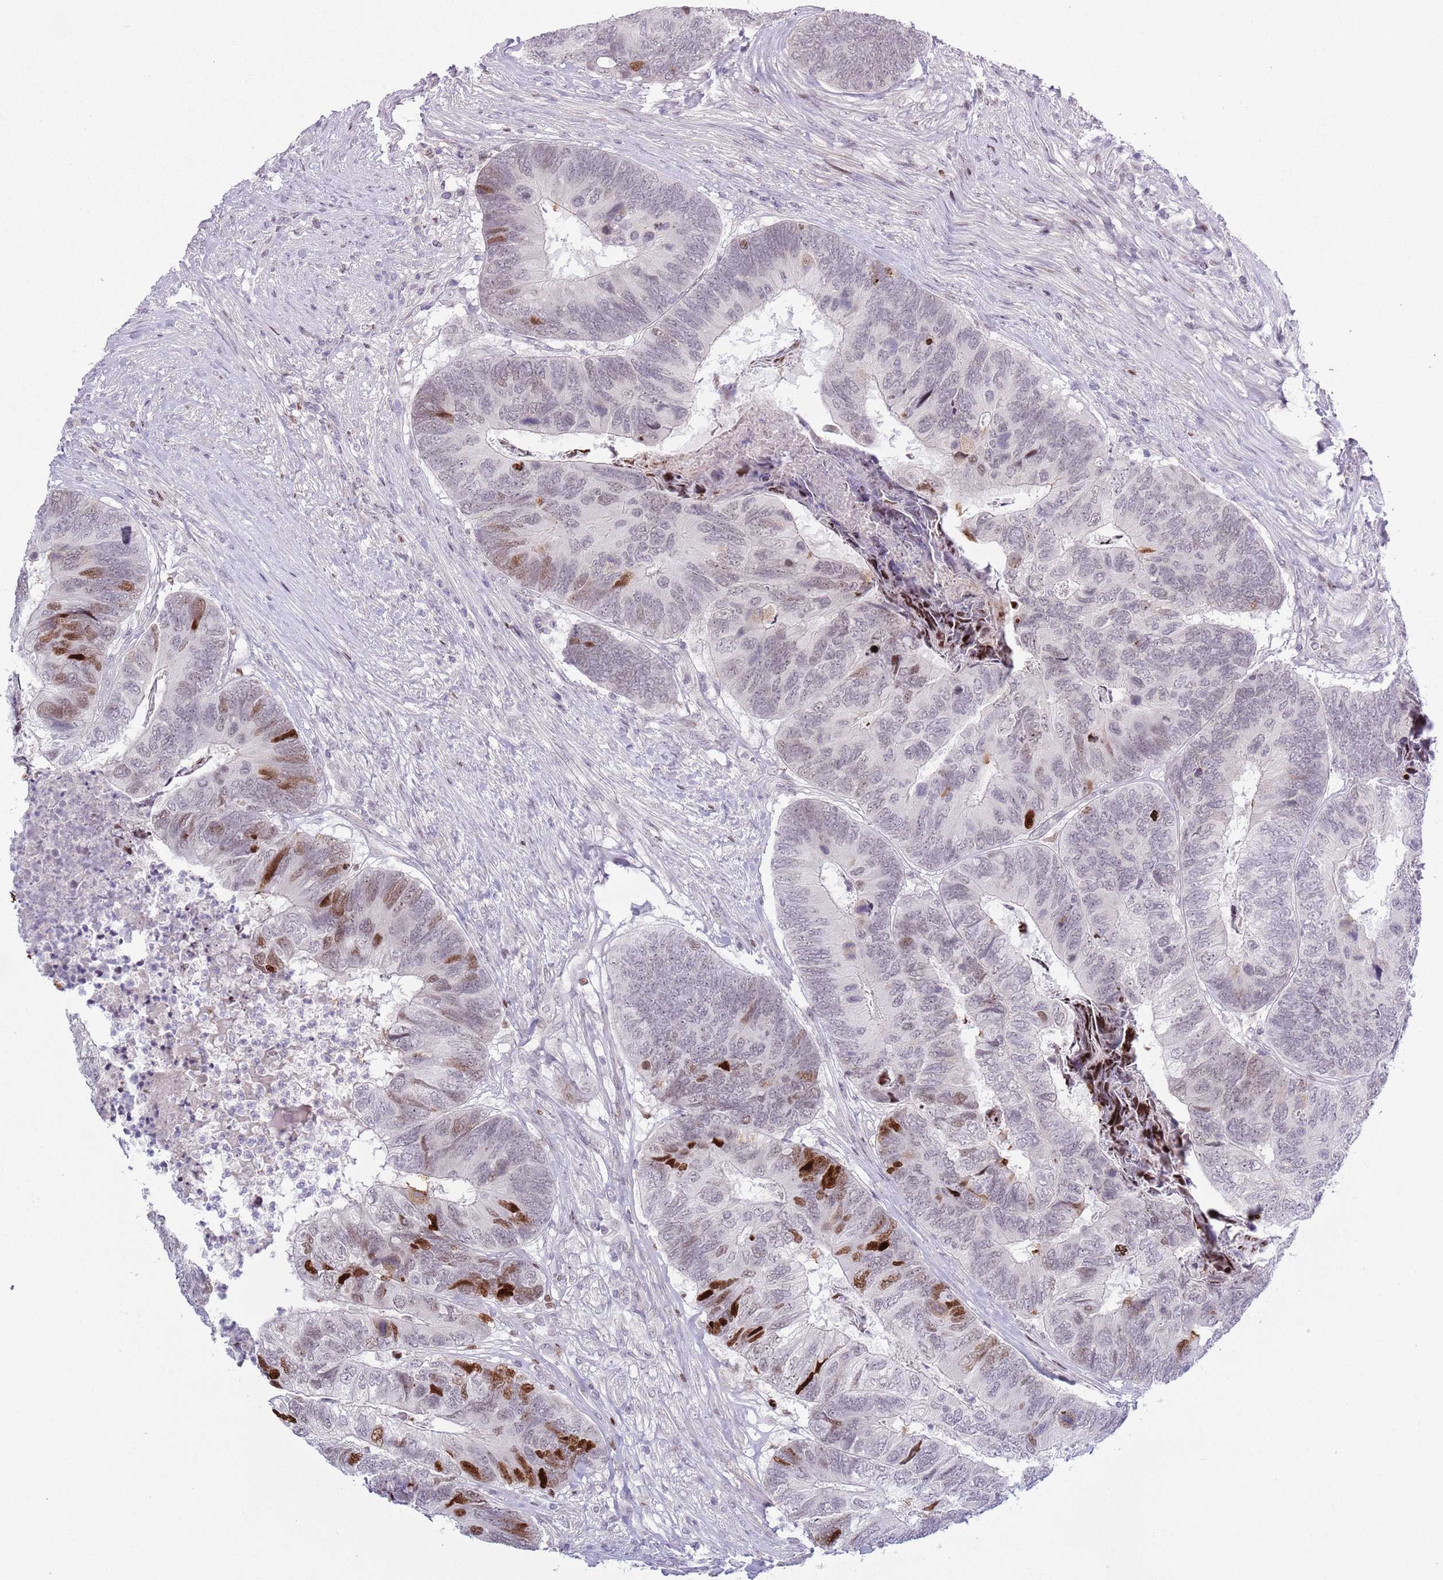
{"staining": {"intensity": "strong", "quantity": "<25%", "location": "nuclear"}, "tissue": "colorectal cancer", "cell_type": "Tumor cells", "image_type": "cancer", "snomed": [{"axis": "morphology", "description": "Adenocarcinoma, NOS"}, {"axis": "topography", "description": "Colon"}], "caption": "Protein expression analysis of human colorectal adenocarcinoma reveals strong nuclear positivity in approximately <25% of tumor cells.", "gene": "MFSD10", "patient": {"sex": "female", "age": 67}}